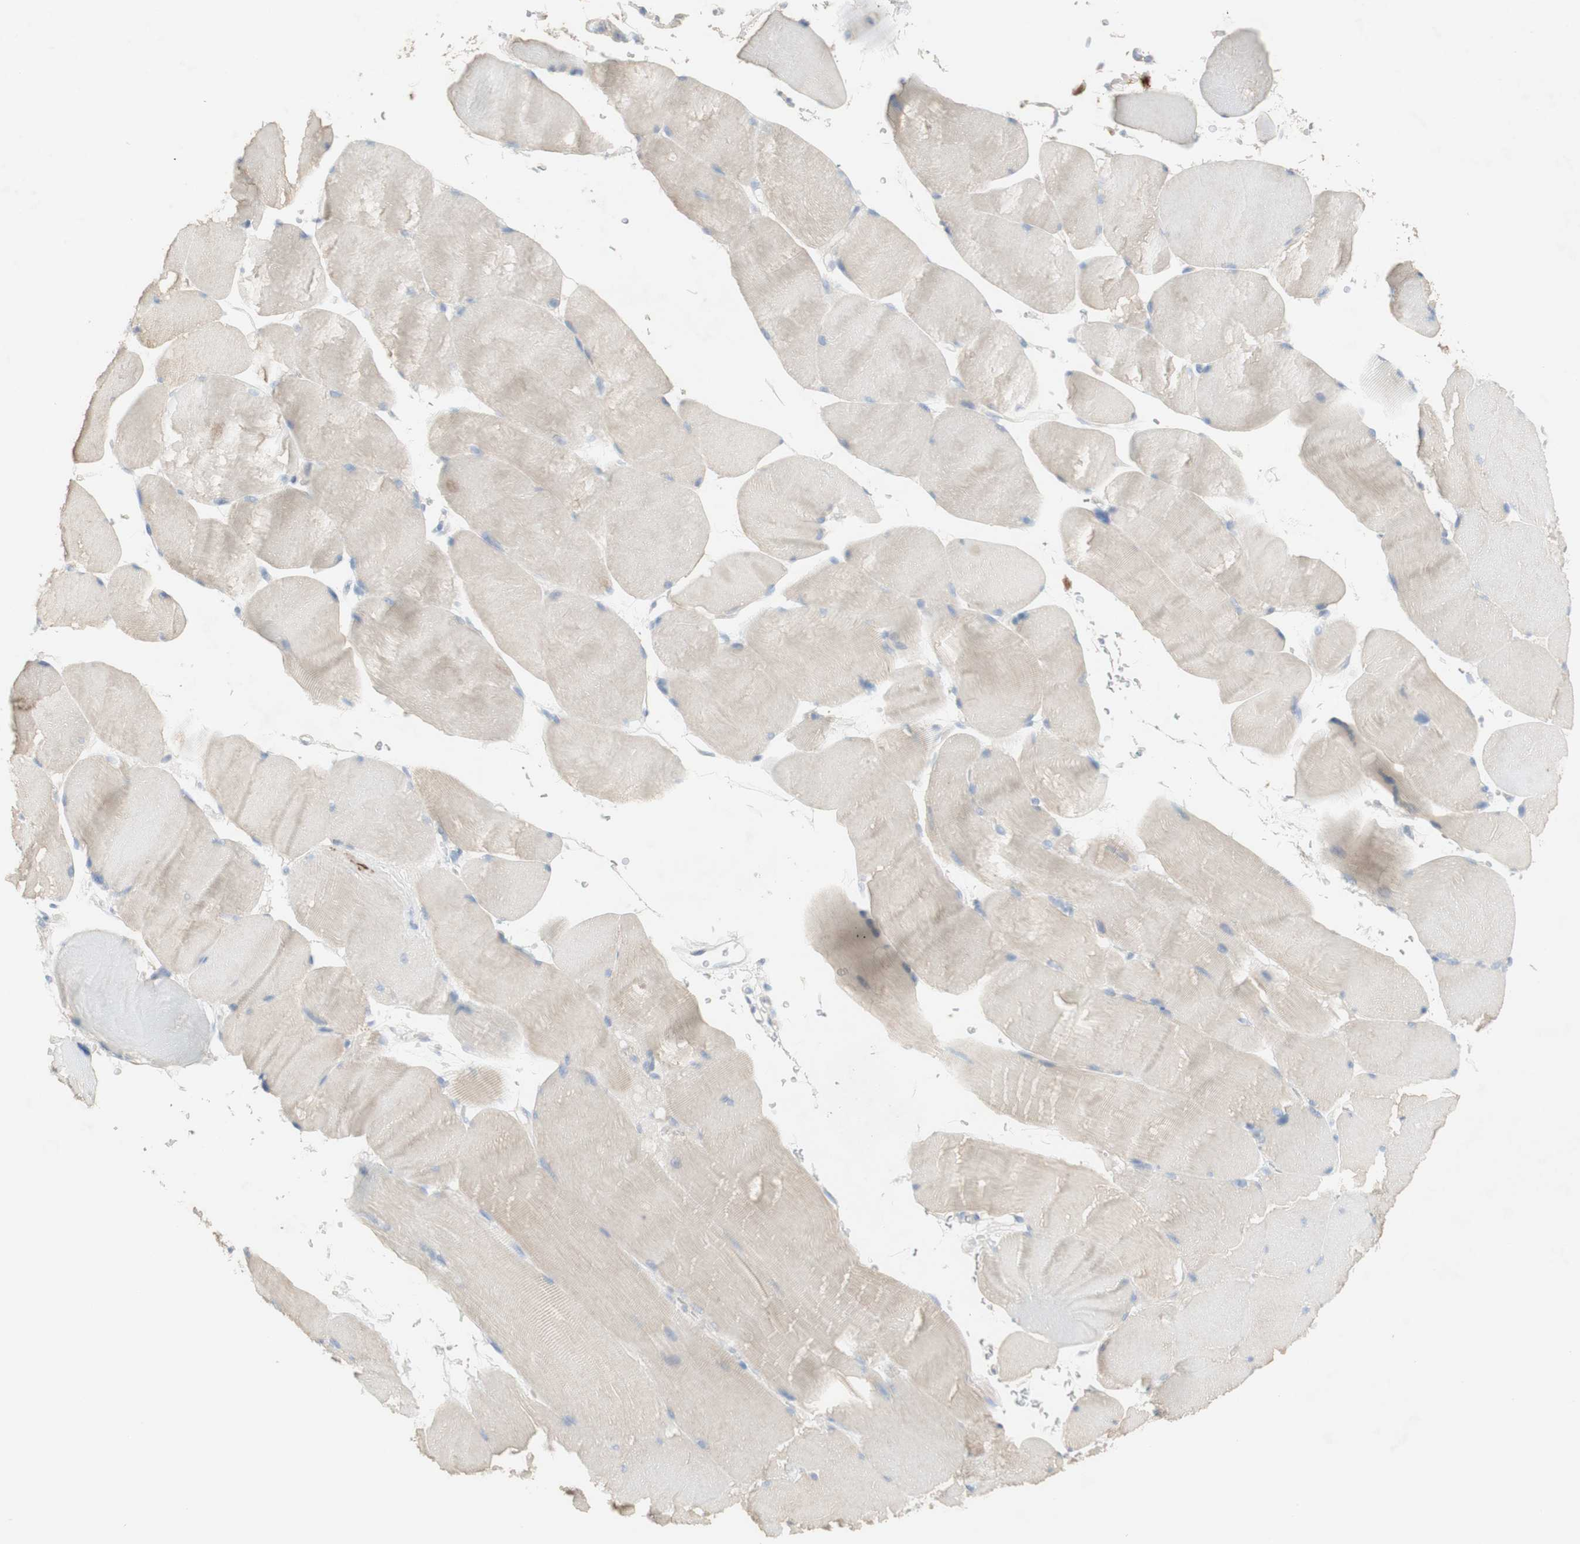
{"staining": {"intensity": "weak", "quantity": "25%-75%", "location": "cytoplasmic/membranous"}, "tissue": "skeletal muscle", "cell_type": "Myocytes", "image_type": "normal", "snomed": [{"axis": "morphology", "description": "Normal tissue, NOS"}, {"axis": "topography", "description": "Skin"}, {"axis": "topography", "description": "Skeletal muscle"}], "caption": "Protein staining by immunohistochemistry (IHC) shows weak cytoplasmic/membranous positivity in about 25%-75% of myocytes in benign skeletal muscle. Immunohistochemistry stains the protein of interest in brown and the nuclei are stained blue.", "gene": "MANEA", "patient": {"sex": "male", "age": 83}}